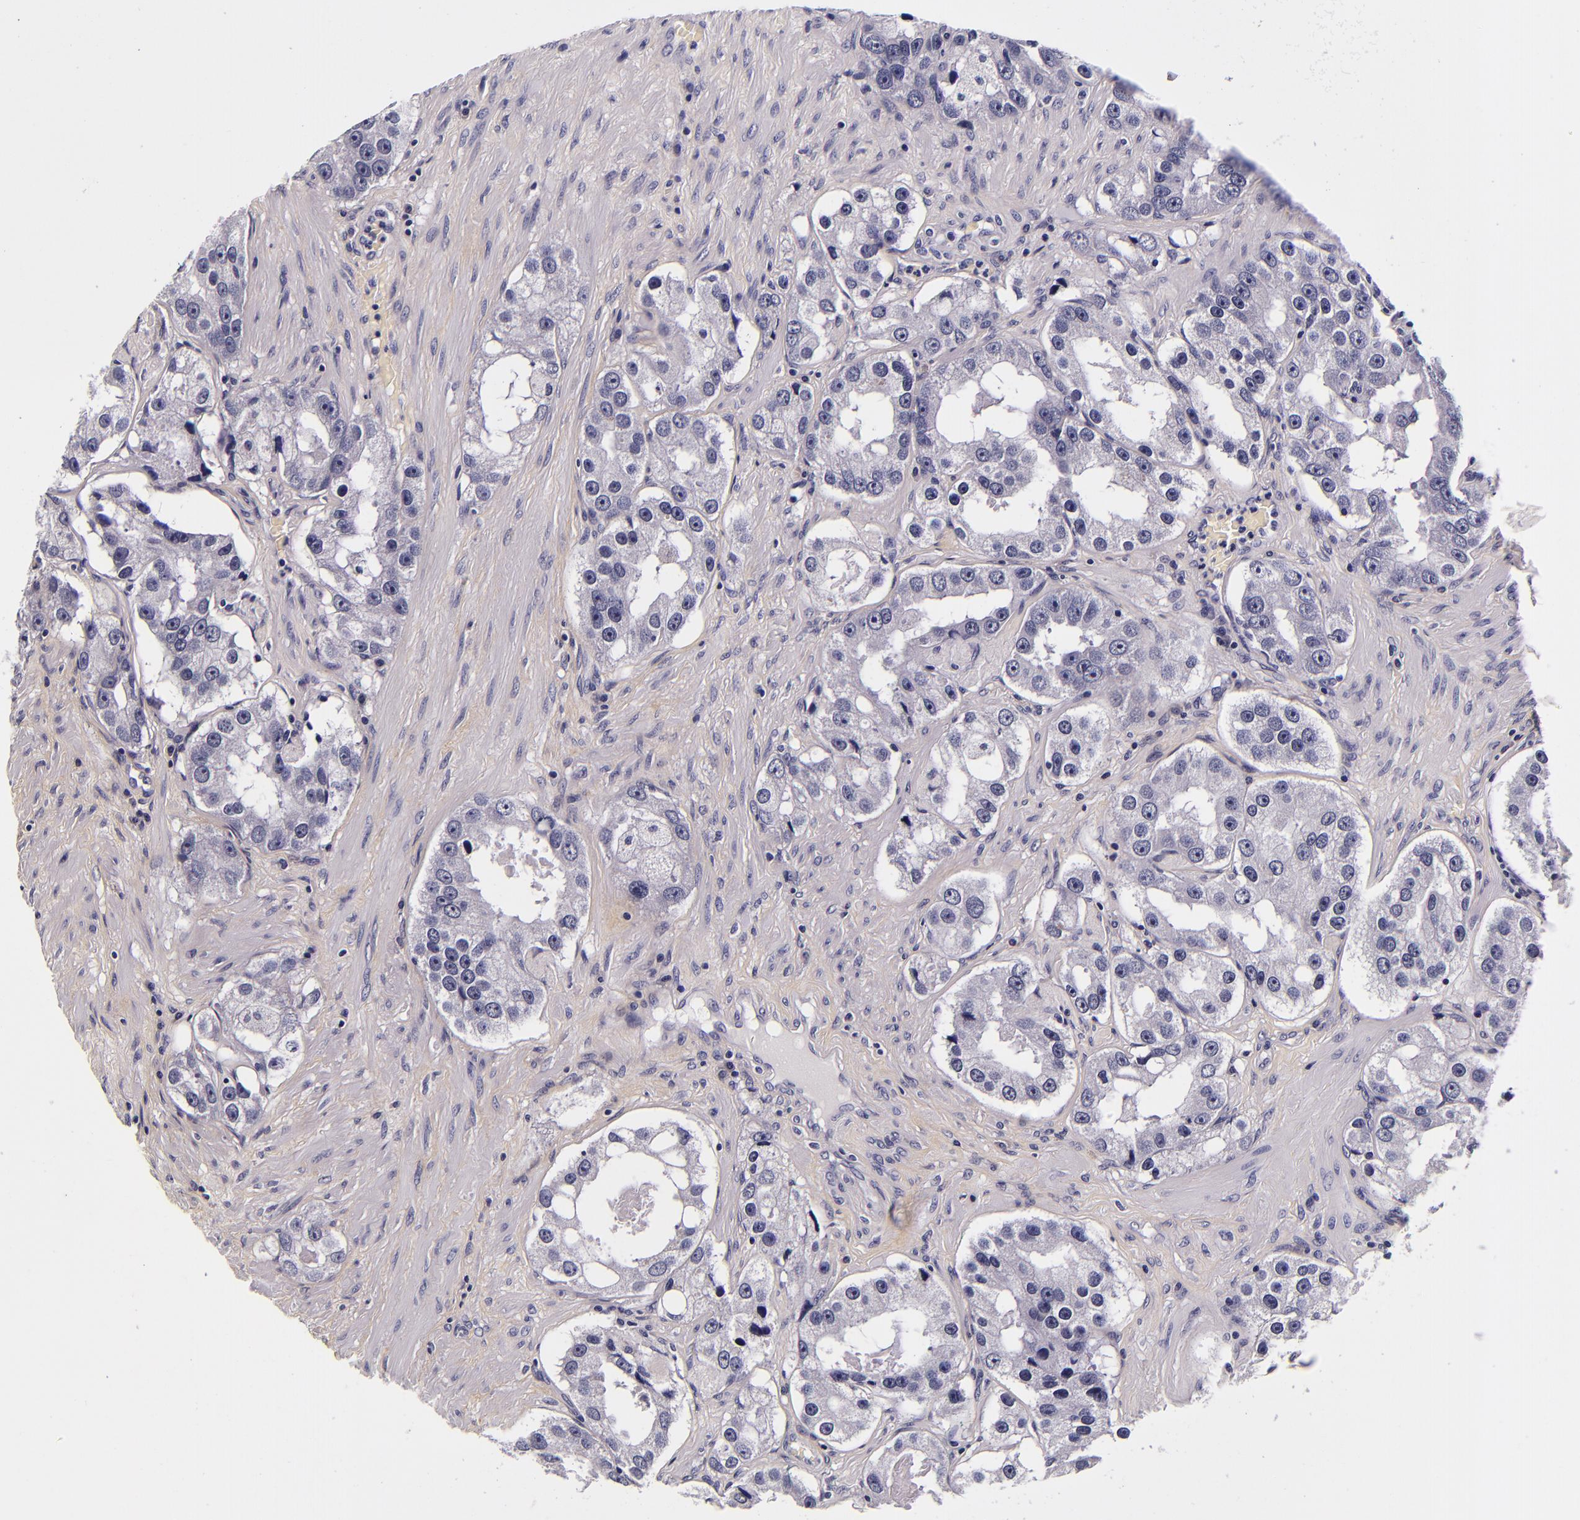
{"staining": {"intensity": "negative", "quantity": "none", "location": "none"}, "tissue": "prostate cancer", "cell_type": "Tumor cells", "image_type": "cancer", "snomed": [{"axis": "morphology", "description": "Adenocarcinoma, High grade"}, {"axis": "topography", "description": "Prostate"}], "caption": "Micrograph shows no significant protein positivity in tumor cells of prostate adenocarcinoma (high-grade).", "gene": "FBN1", "patient": {"sex": "male", "age": 63}}